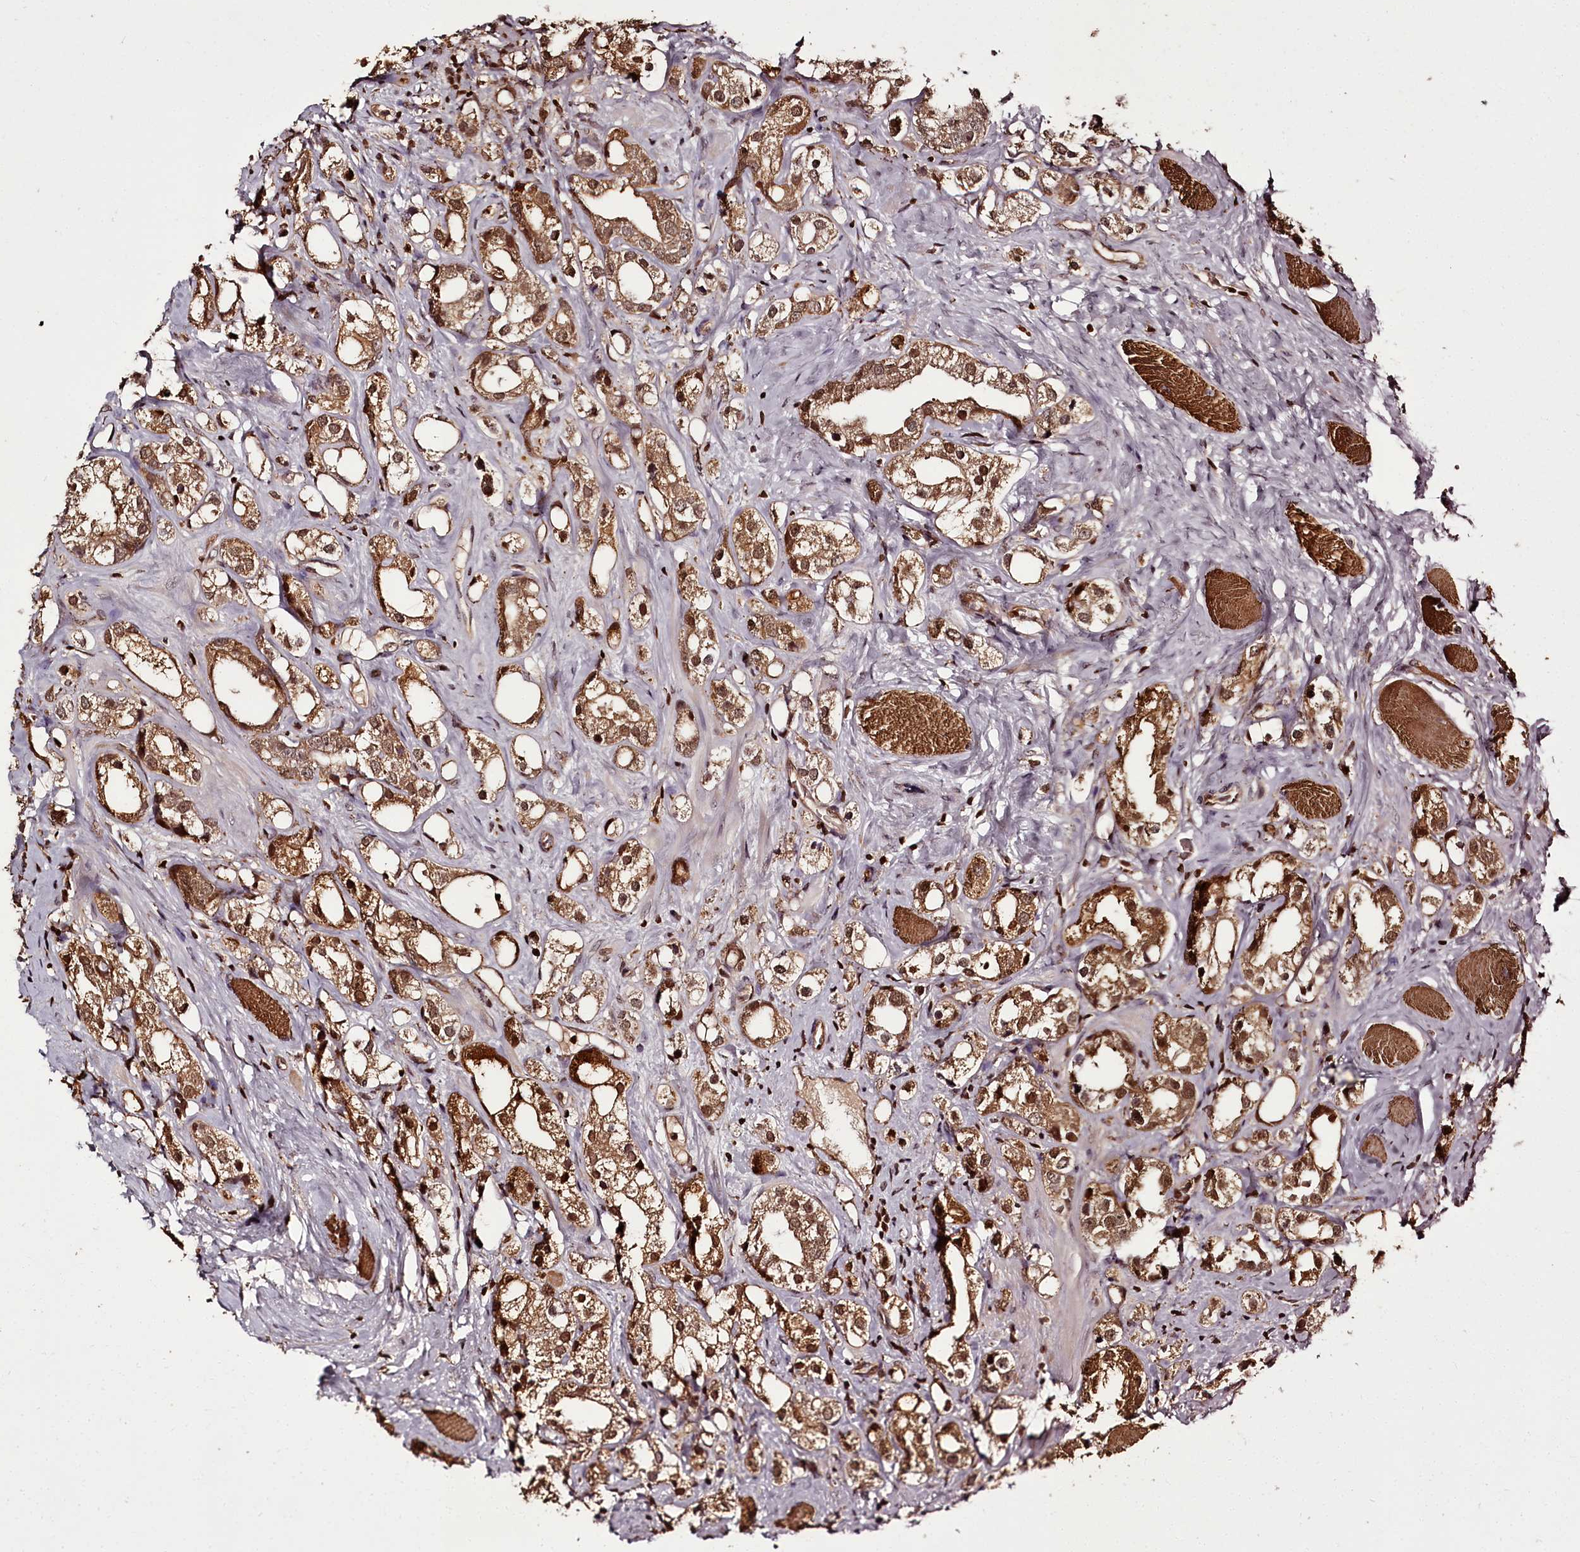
{"staining": {"intensity": "moderate", "quantity": ">75%", "location": "cytoplasmic/membranous,nuclear"}, "tissue": "prostate cancer", "cell_type": "Tumor cells", "image_type": "cancer", "snomed": [{"axis": "morphology", "description": "Adenocarcinoma, NOS"}, {"axis": "topography", "description": "Prostate"}], "caption": "A photomicrograph of prostate adenocarcinoma stained for a protein reveals moderate cytoplasmic/membranous and nuclear brown staining in tumor cells.", "gene": "NPRL2", "patient": {"sex": "male", "age": 79}}